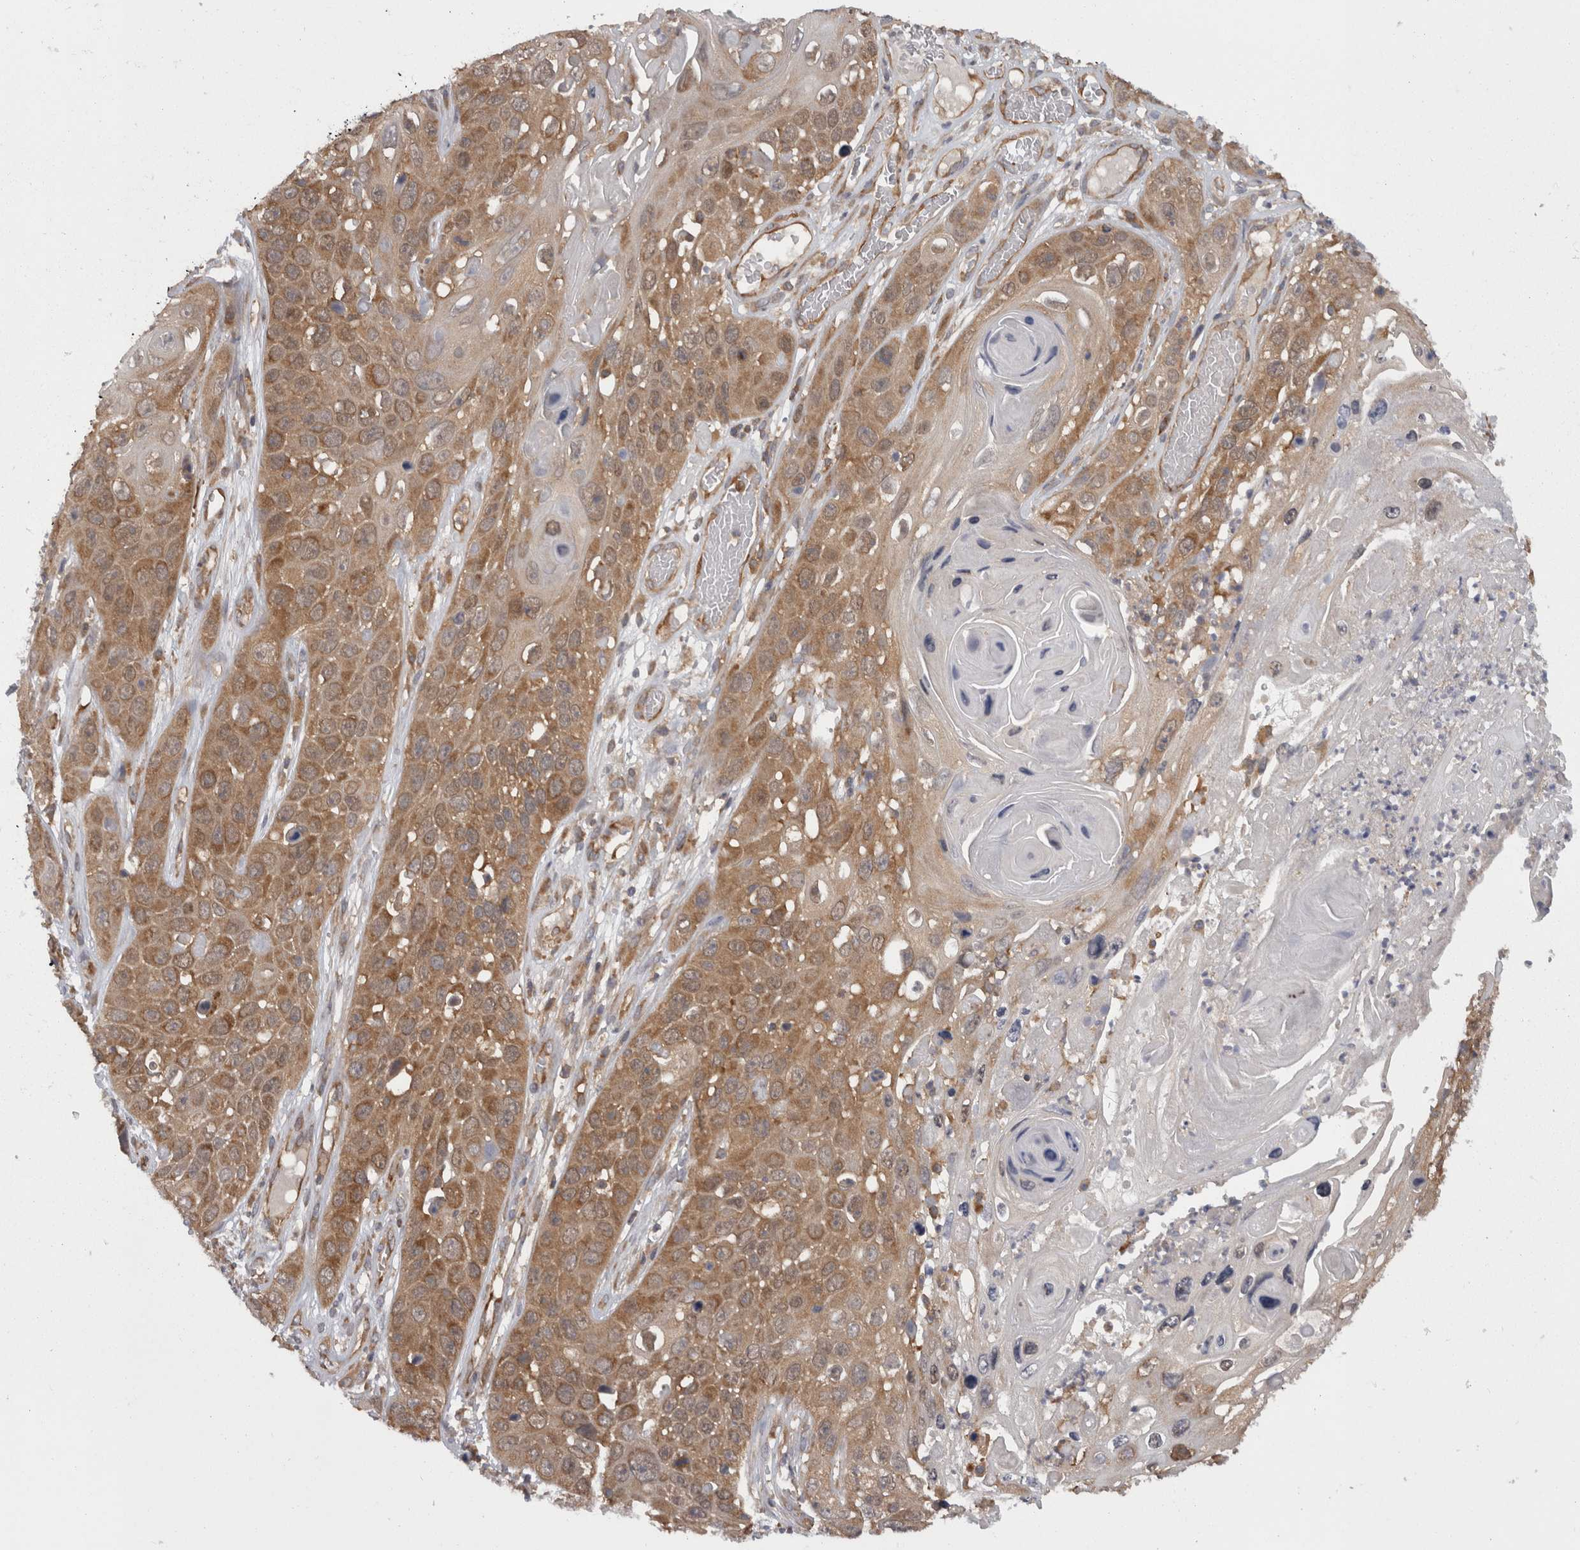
{"staining": {"intensity": "moderate", "quantity": ">75%", "location": "cytoplasmic/membranous"}, "tissue": "skin cancer", "cell_type": "Tumor cells", "image_type": "cancer", "snomed": [{"axis": "morphology", "description": "Squamous cell carcinoma, NOS"}, {"axis": "topography", "description": "Skin"}], "caption": "Protein staining demonstrates moderate cytoplasmic/membranous positivity in approximately >75% of tumor cells in skin squamous cell carcinoma.", "gene": "SMCR8", "patient": {"sex": "male", "age": 55}}